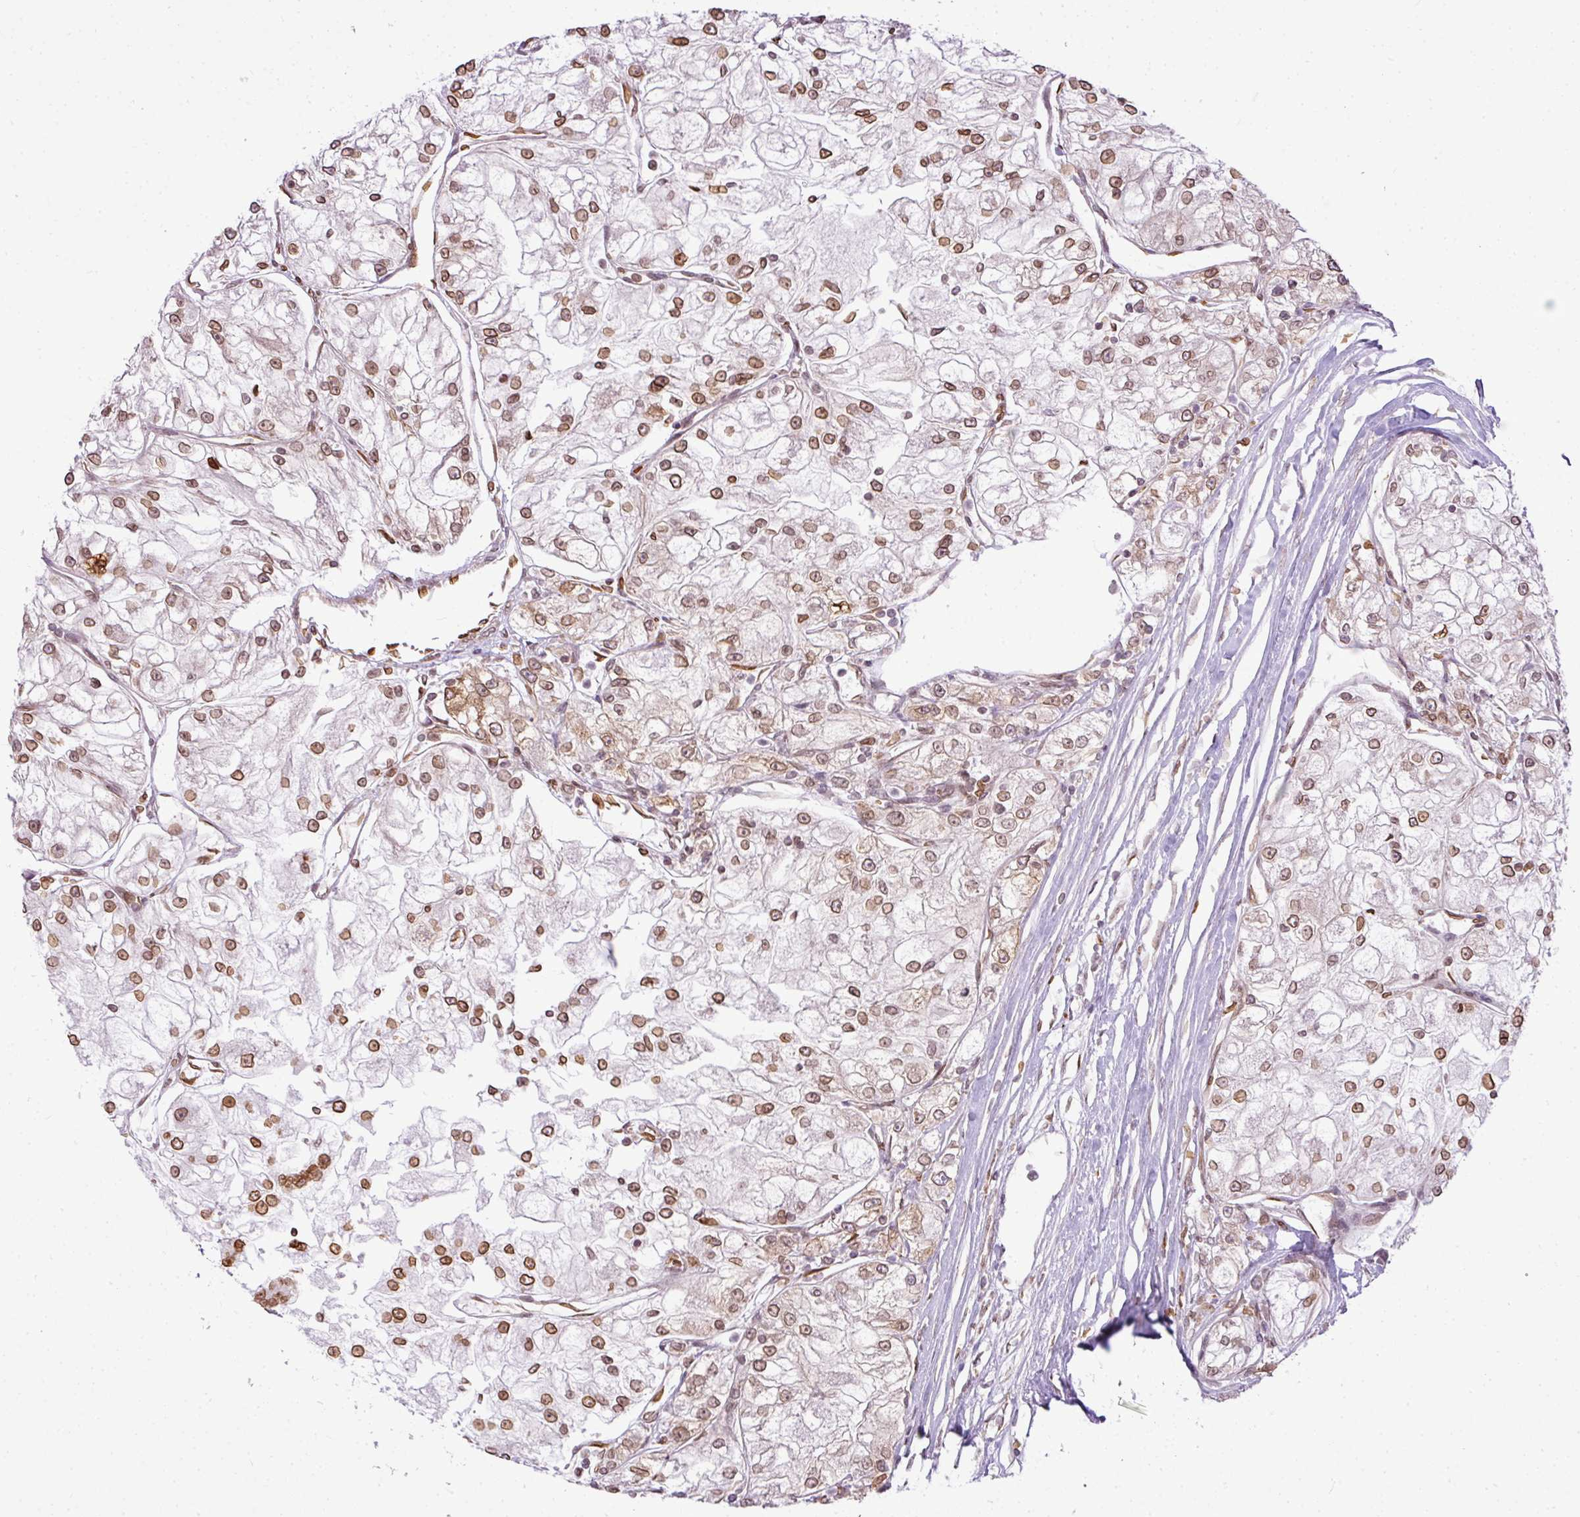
{"staining": {"intensity": "moderate", "quantity": ">75%", "location": "nuclear"}, "tissue": "renal cancer", "cell_type": "Tumor cells", "image_type": "cancer", "snomed": [{"axis": "morphology", "description": "Adenocarcinoma, NOS"}, {"axis": "topography", "description": "Kidney"}], "caption": "Brown immunohistochemical staining in human adenocarcinoma (renal) displays moderate nuclear positivity in approximately >75% of tumor cells.", "gene": "COX18", "patient": {"sex": "female", "age": 72}}